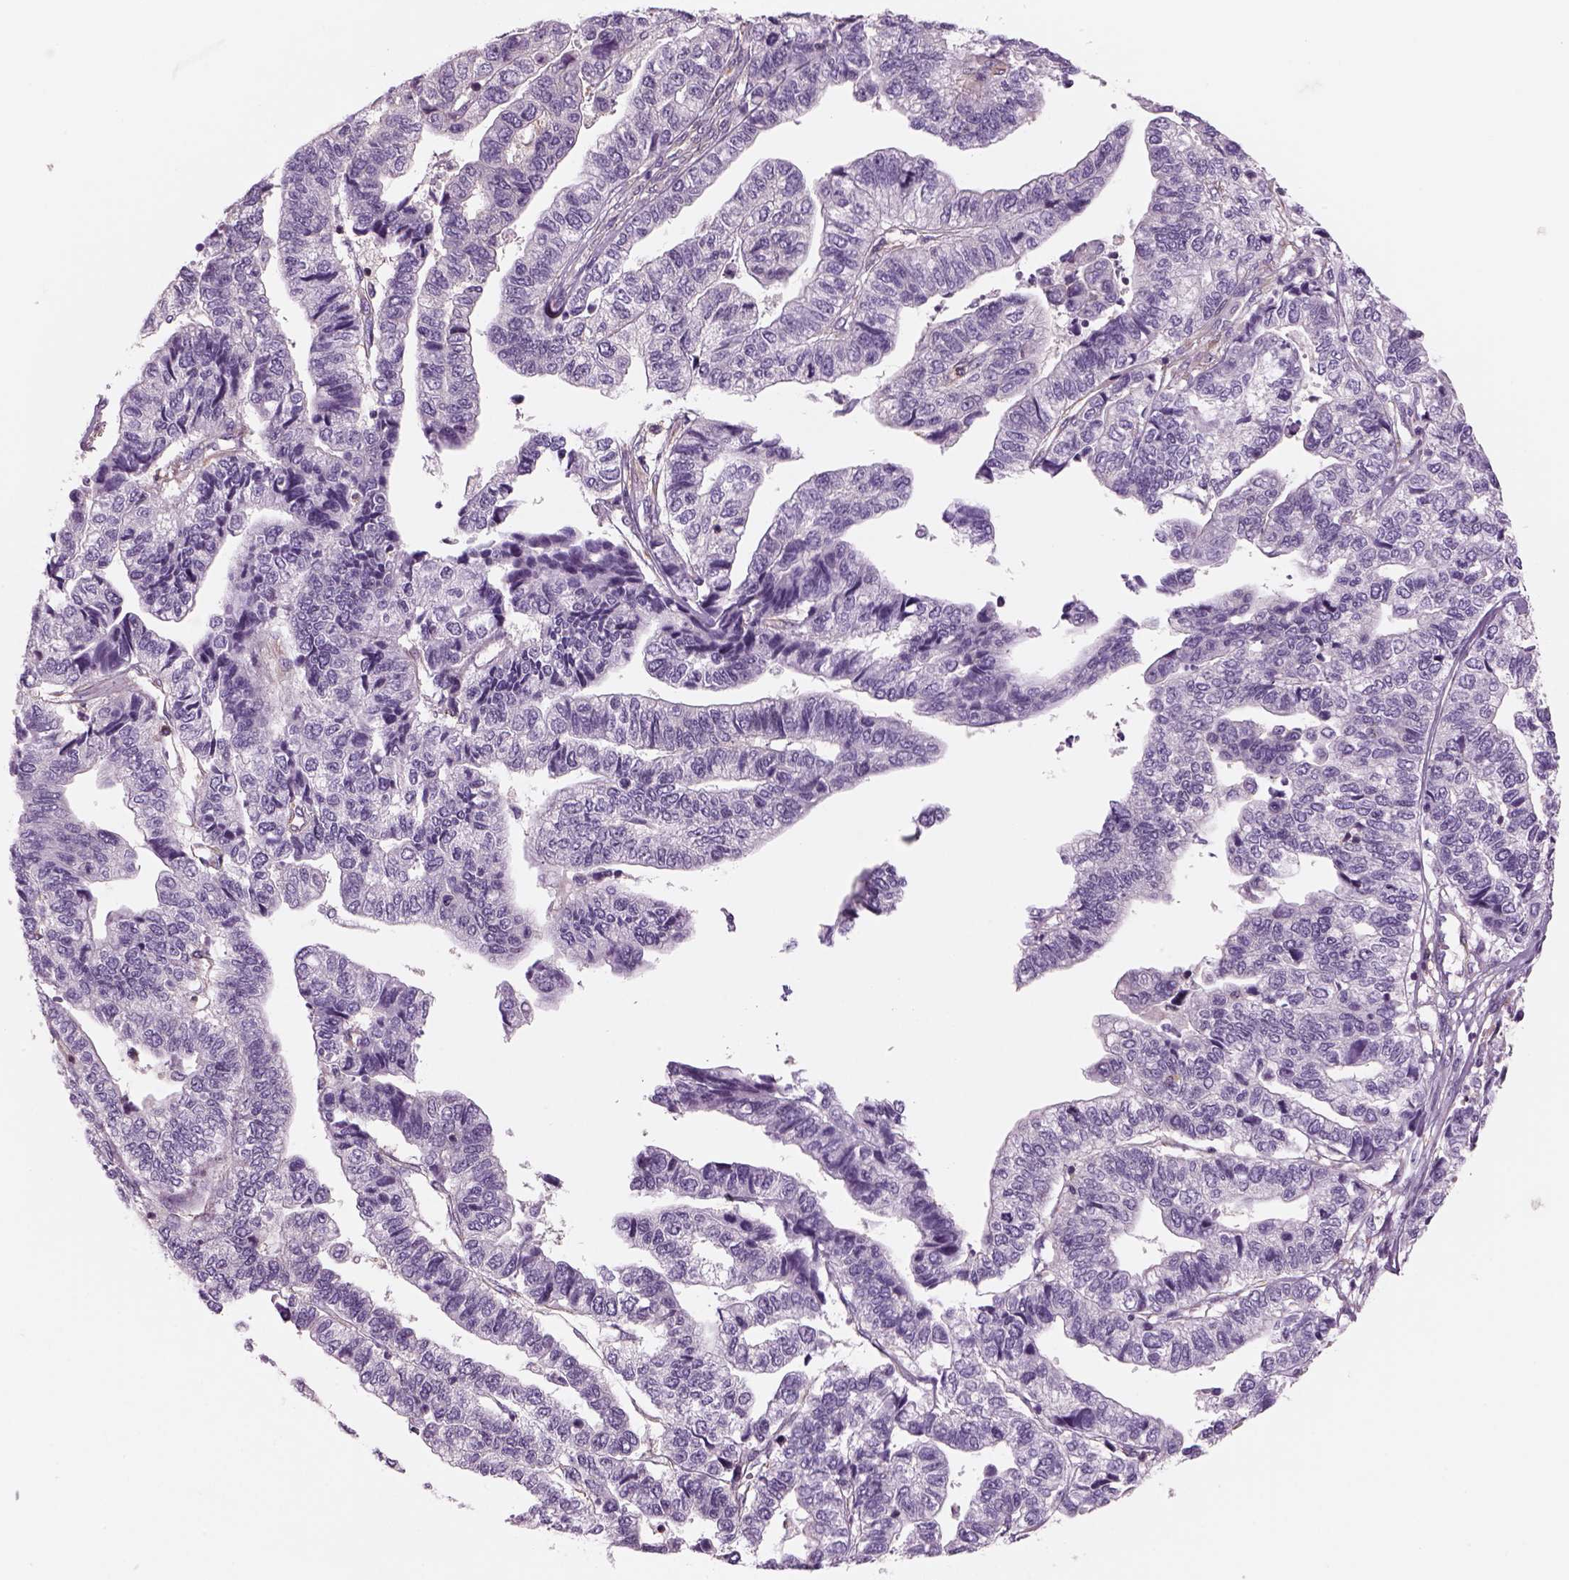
{"staining": {"intensity": "negative", "quantity": "none", "location": "none"}, "tissue": "stomach cancer", "cell_type": "Tumor cells", "image_type": "cancer", "snomed": [{"axis": "morphology", "description": "Adenocarcinoma, NOS"}, {"axis": "topography", "description": "Stomach, upper"}], "caption": "This is an immunohistochemistry (IHC) histopathology image of human adenocarcinoma (stomach). There is no staining in tumor cells.", "gene": "SLC1A7", "patient": {"sex": "female", "age": 67}}